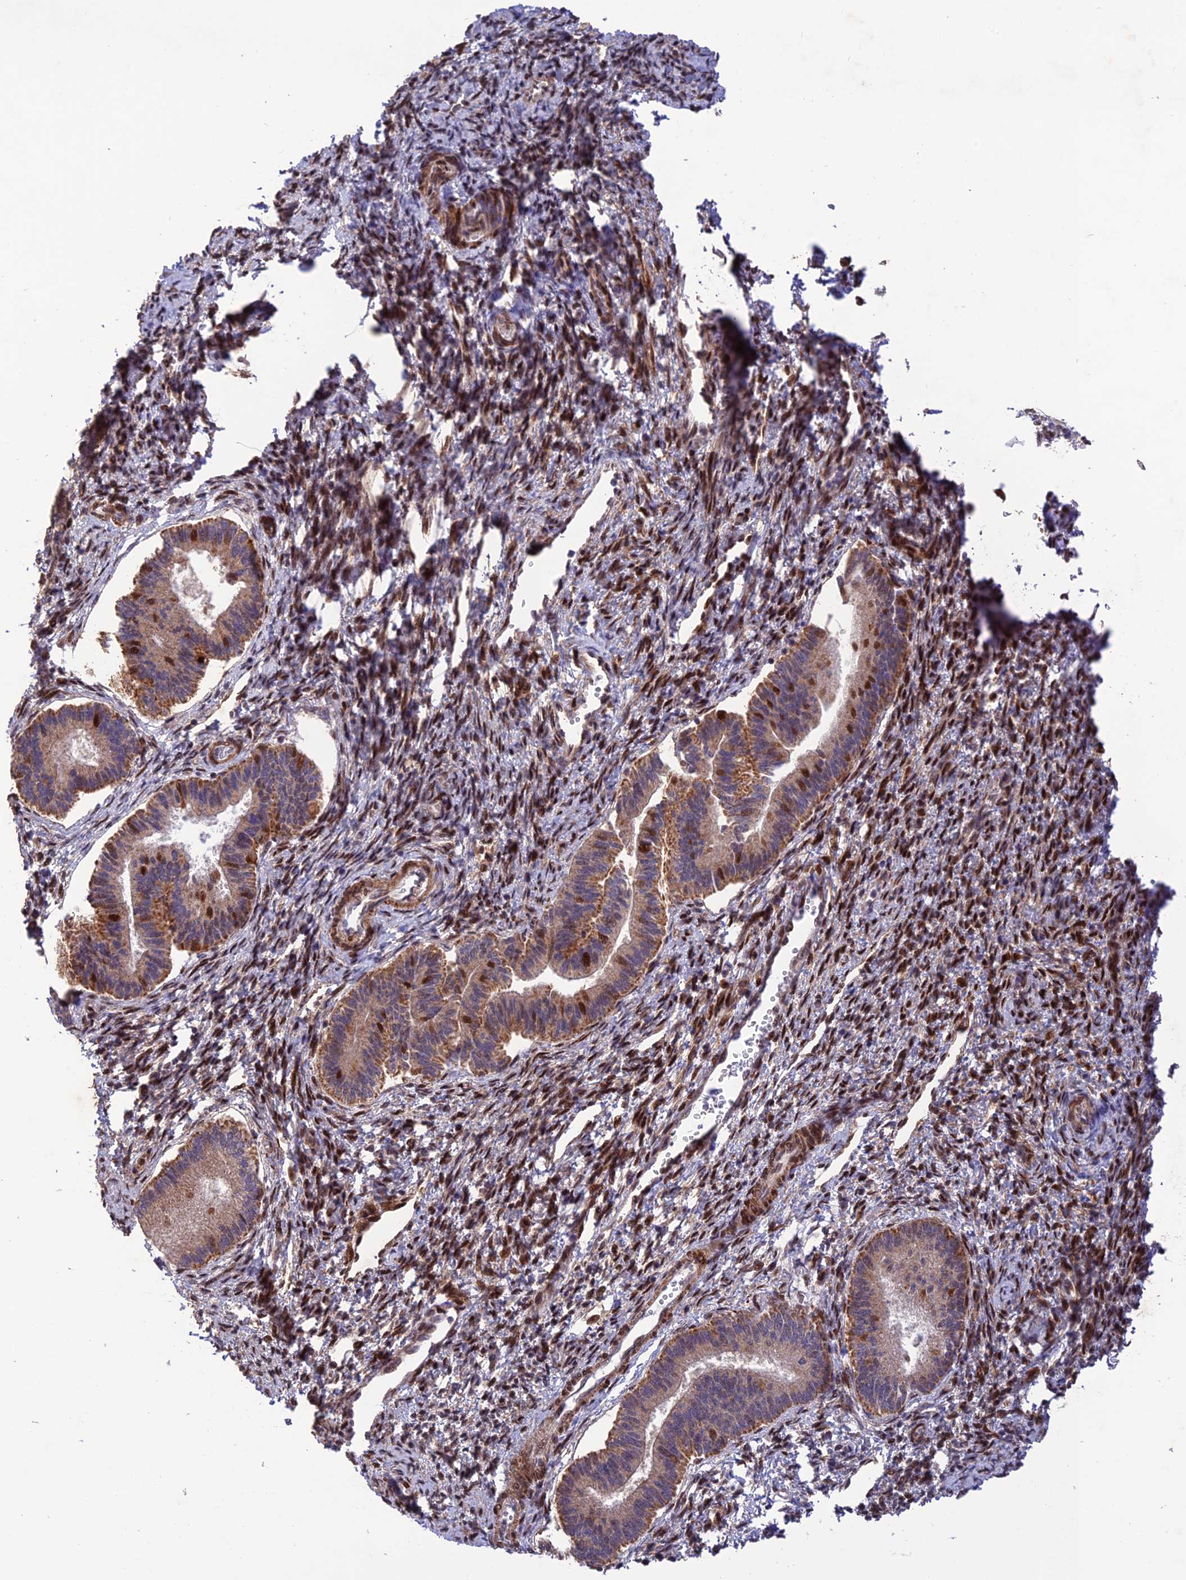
{"staining": {"intensity": "strong", "quantity": "<25%", "location": "nuclear"}, "tissue": "endometrium", "cell_type": "Cells in endometrial stroma", "image_type": "normal", "snomed": [{"axis": "morphology", "description": "Normal tissue, NOS"}, {"axis": "topography", "description": "Endometrium"}], "caption": "Cells in endometrial stroma show strong nuclear positivity in about <25% of cells in normal endometrium.", "gene": "WDR55", "patient": {"sex": "female", "age": 25}}